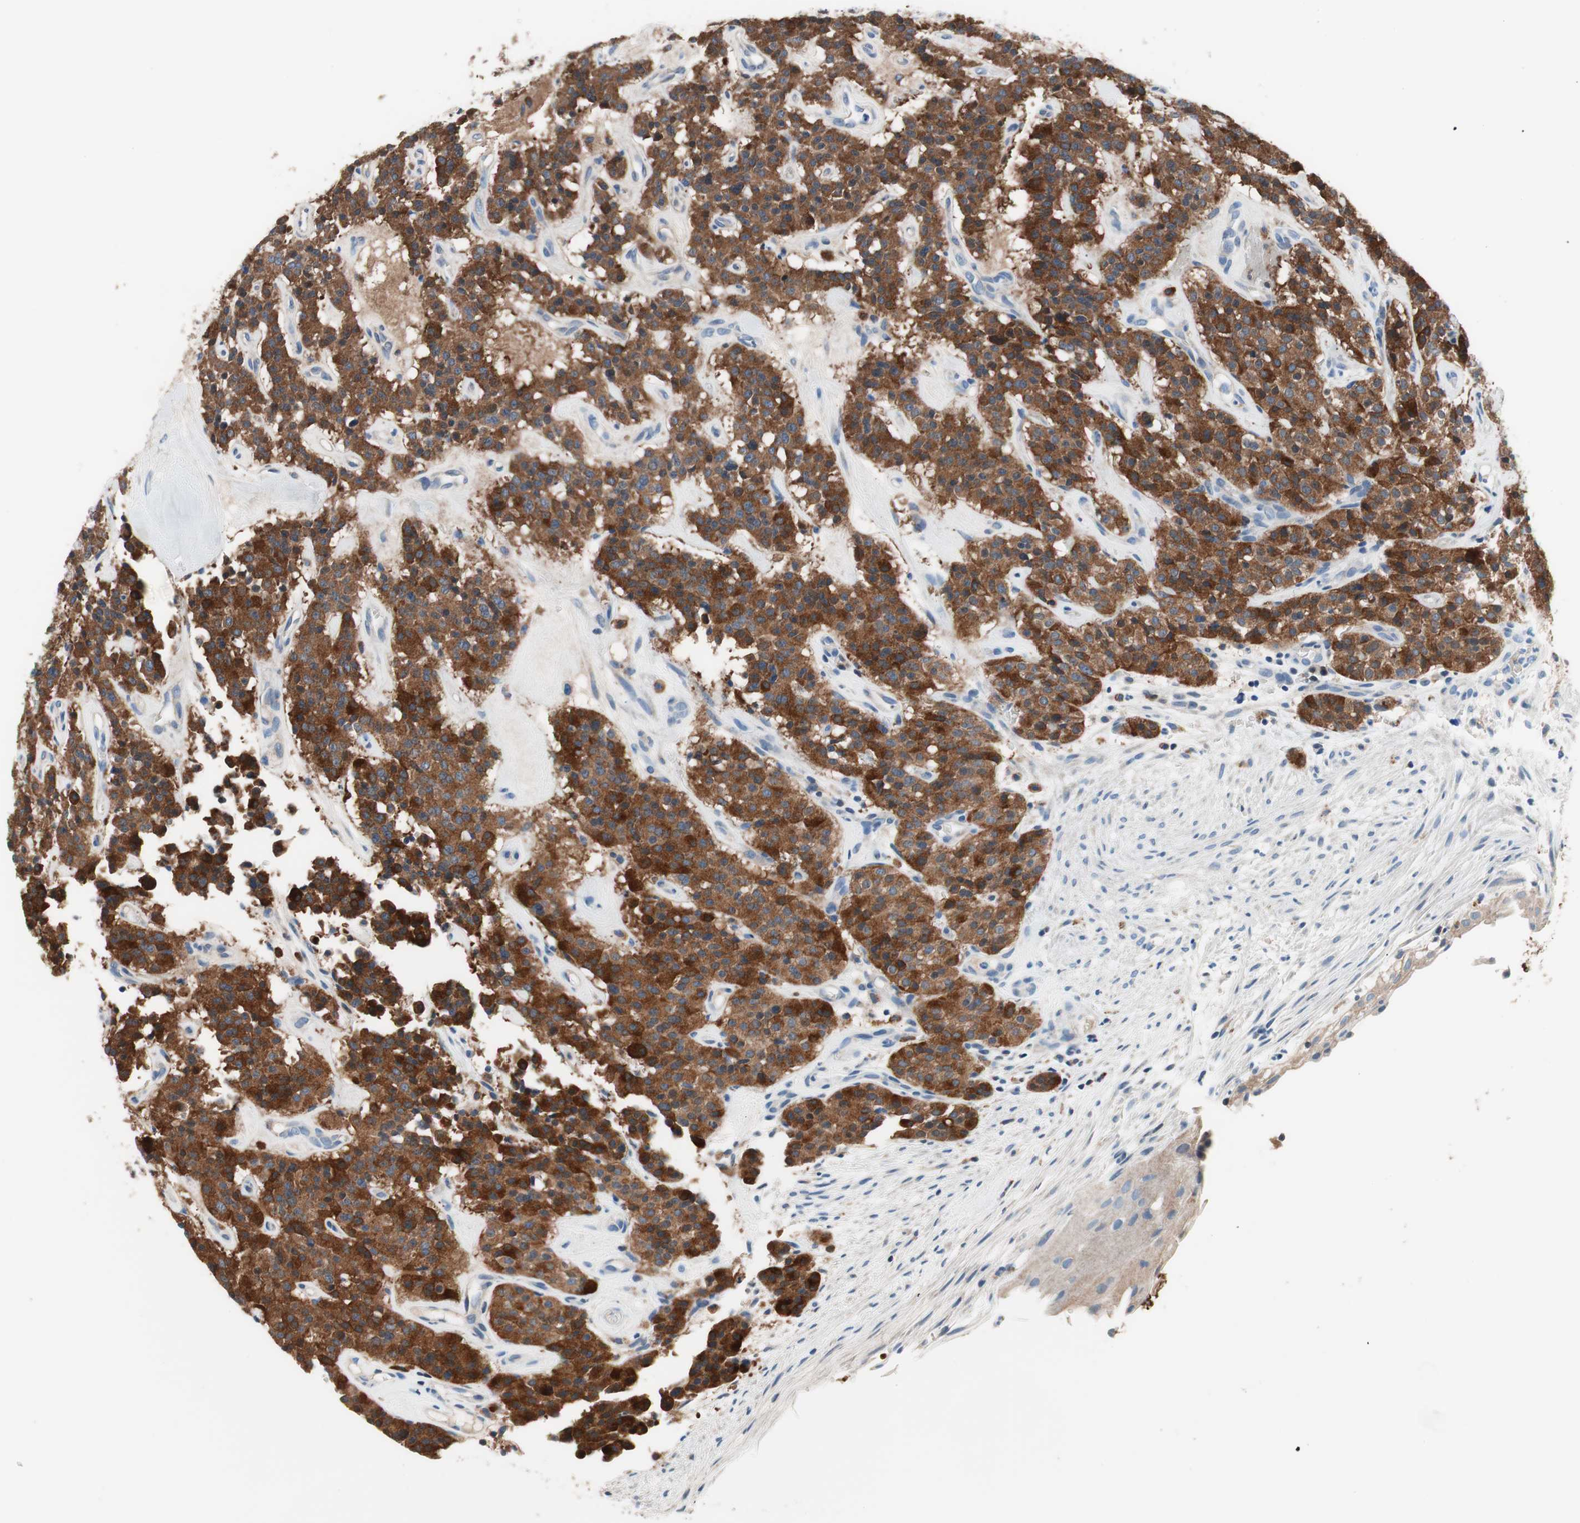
{"staining": {"intensity": "strong", "quantity": ">75%", "location": "cytoplasmic/membranous"}, "tissue": "carcinoid", "cell_type": "Tumor cells", "image_type": "cancer", "snomed": [{"axis": "morphology", "description": "Carcinoid, malignant, NOS"}, {"axis": "topography", "description": "Lung"}], "caption": "Carcinoid (malignant) was stained to show a protein in brown. There is high levels of strong cytoplasmic/membranous expression in about >75% of tumor cells. (IHC, brightfield microscopy, high magnification).", "gene": "PRDX2", "patient": {"sex": "male", "age": 30}}